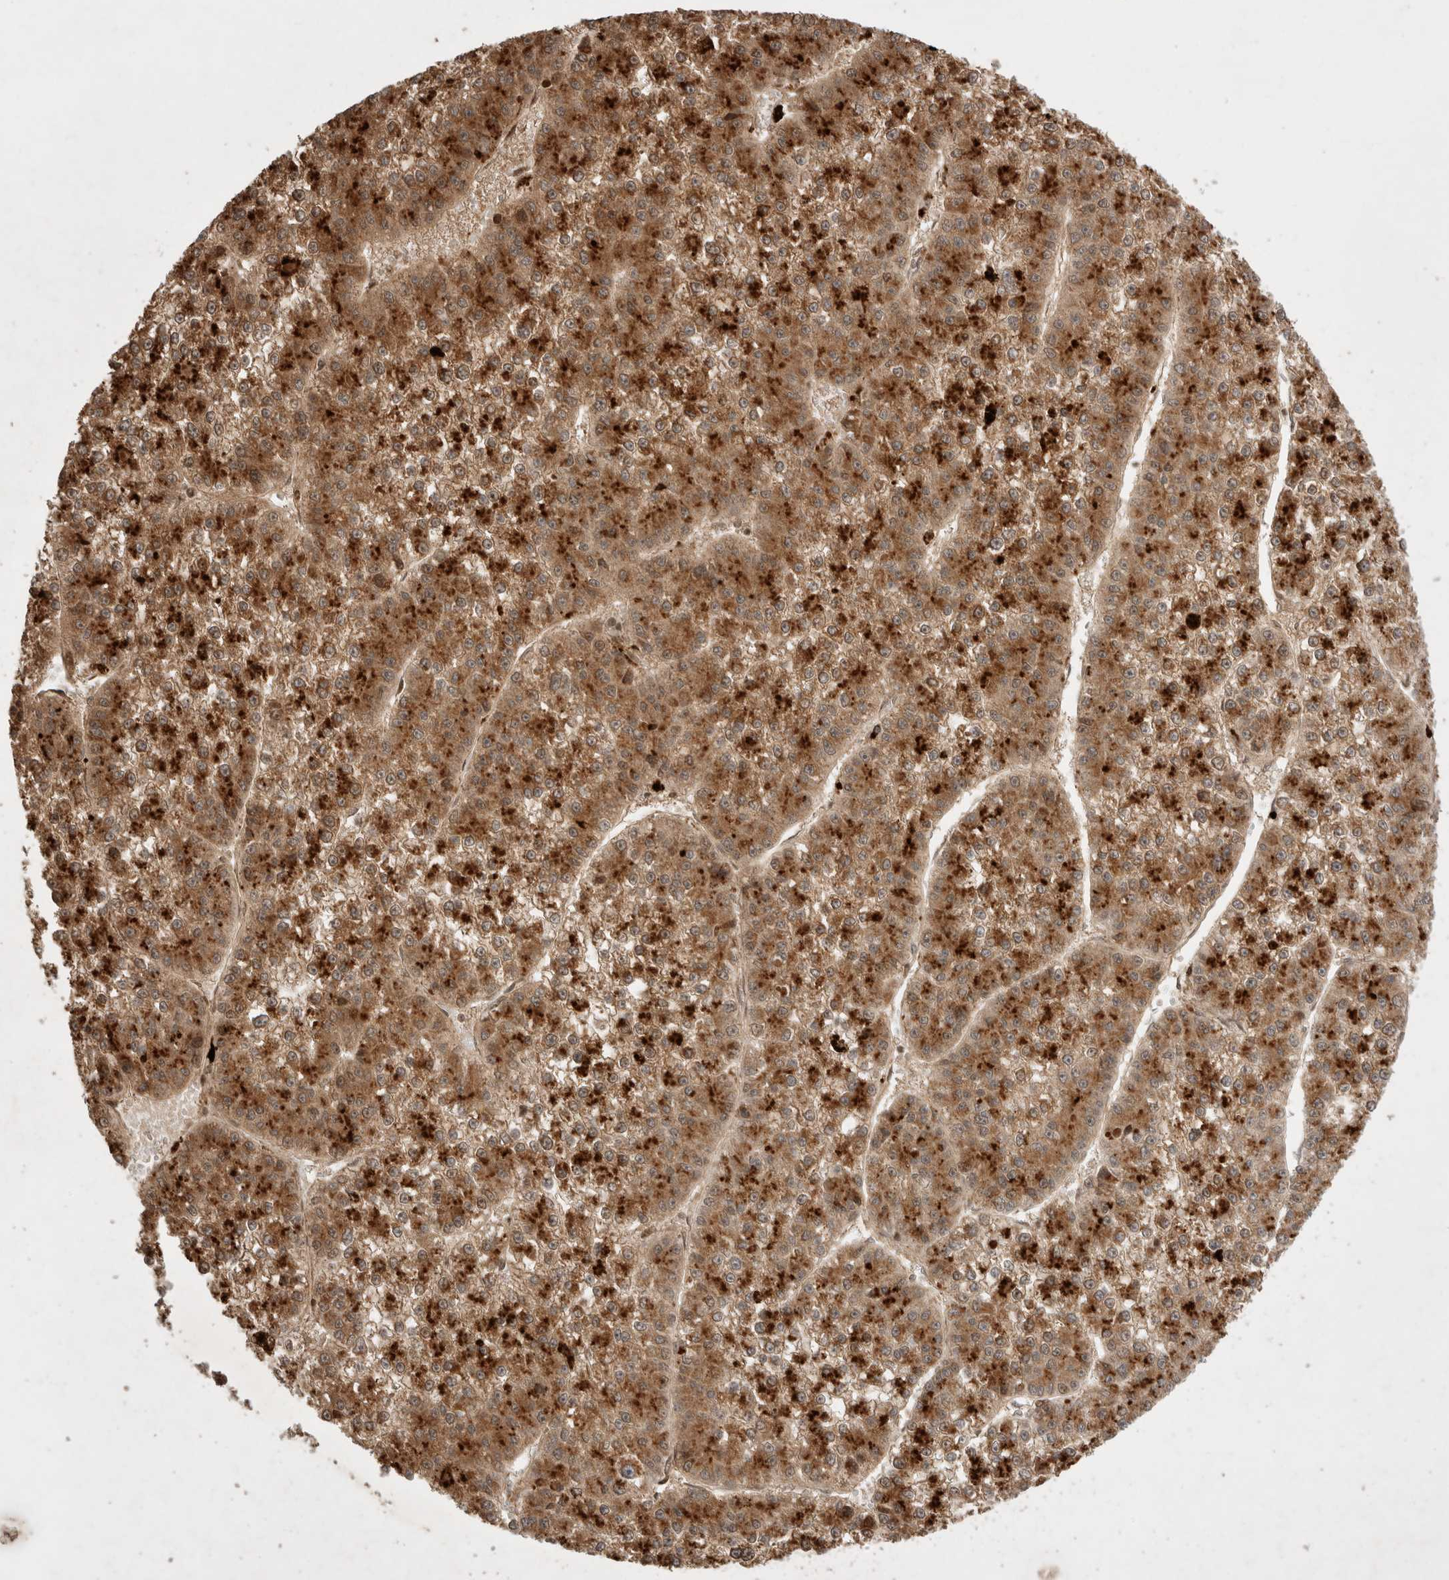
{"staining": {"intensity": "moderate", "quantity": ">75%", "location": "cytoplasmic/membranous"}, "tissue": "liver cancer", "cell_type": "Tumor cells", "image_type": "cancer", "snomed": [{"axis": "morphology", "description": "Carcinoma, Hepatocellular, NOS"}, {"axis": "topography", "description": "Liver"}], "caption": "Liver cancer (hepatocellular carcinoma) tissue reveals moderate cytoplasmic/membranous expression in about >75% of tumor cells", "gene": "FAM221A", "patient": {"sex": "female", "age": 73}}